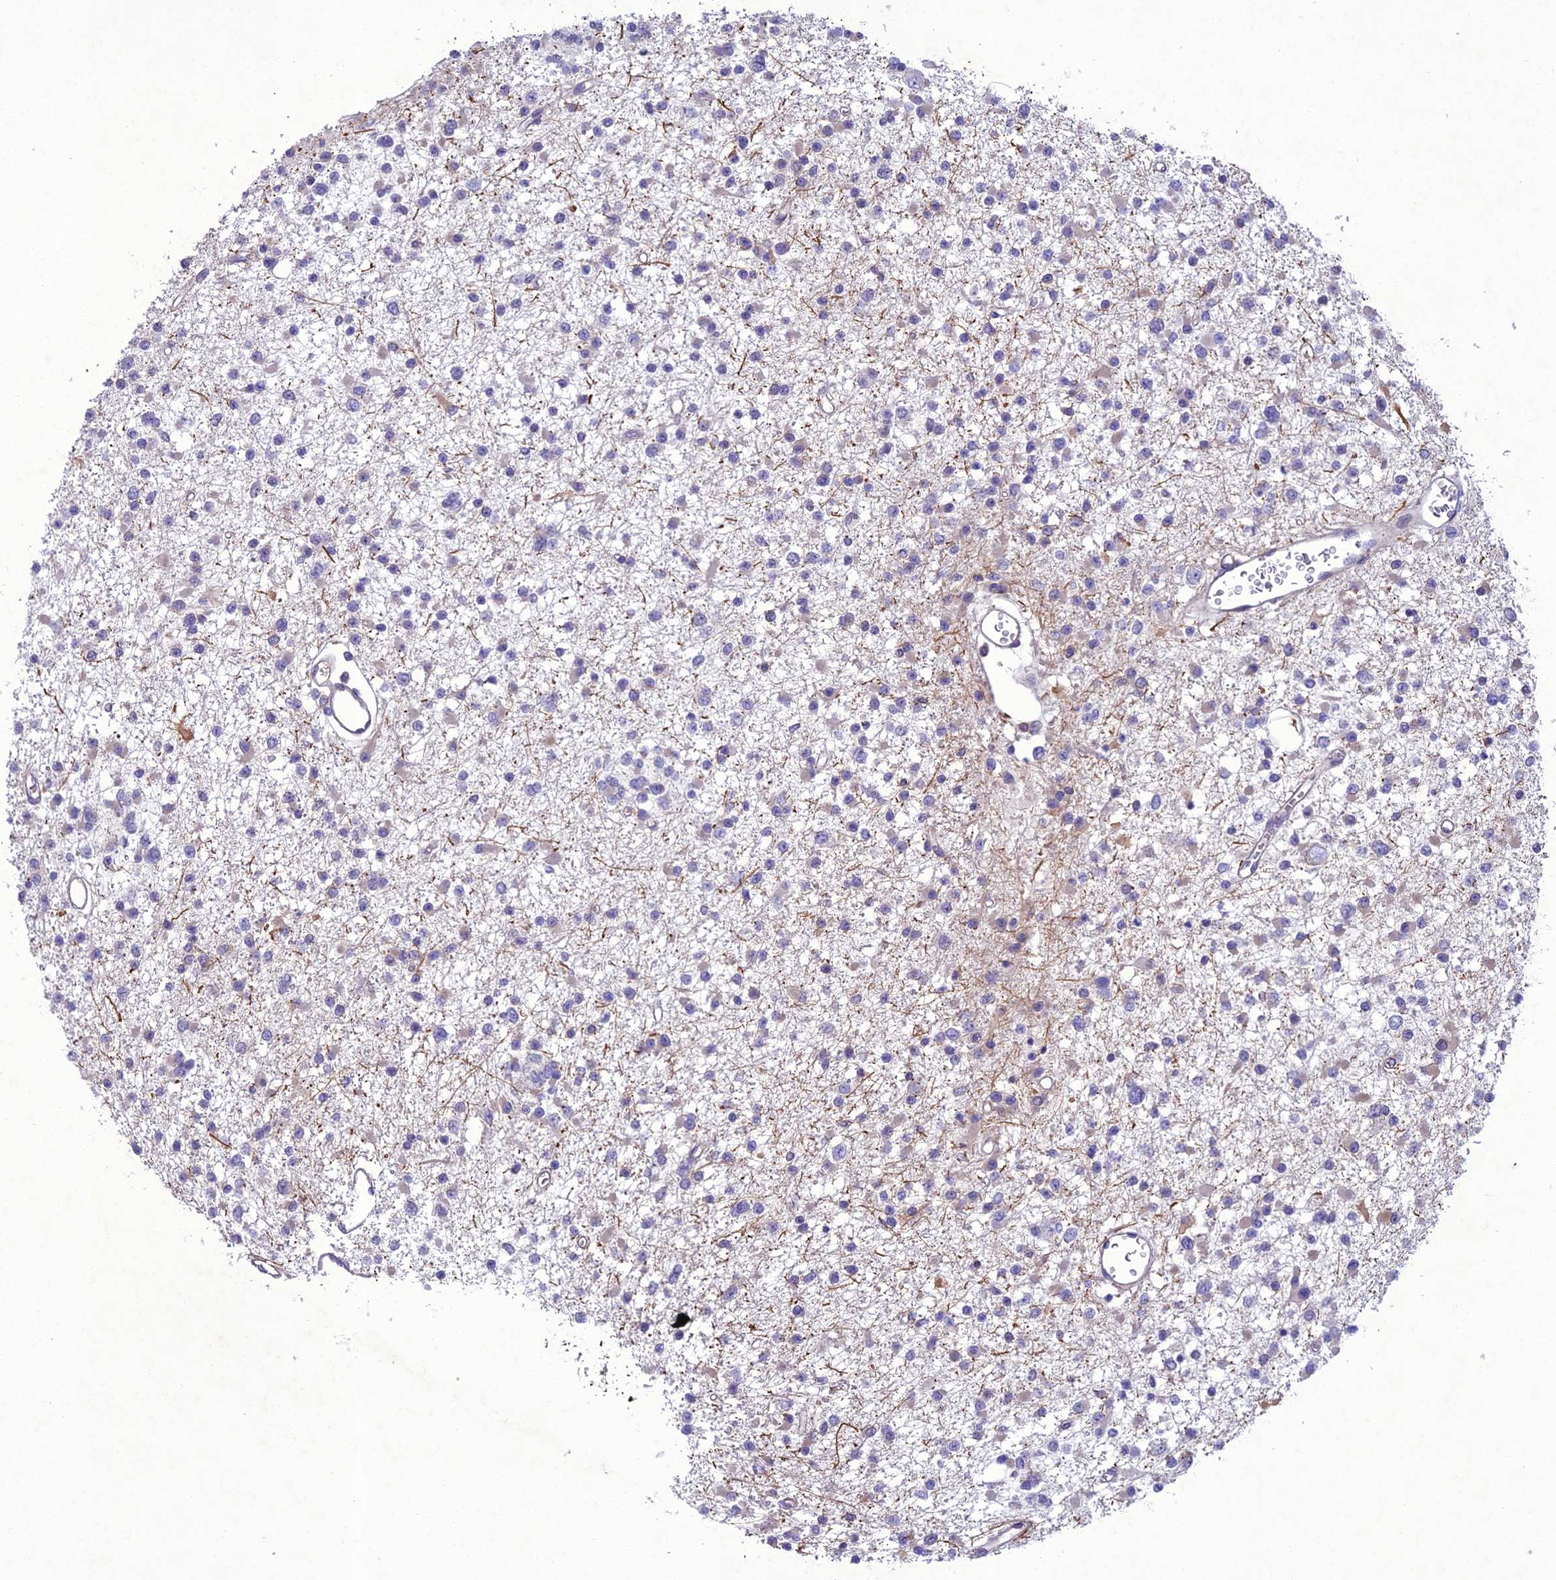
{"staining": {"intensity": "negative", "quantity": "none", "location": "none"}, "tissue": "glioma", "cell_type": "Tumor cells", "image_type": "cancer", "snomed": [{"axis": "morphology", "description": "Glioma, malignant, Low grade"}, {"axis": "topography", "description": "Brain"}], "caption": "Immunohistochemistry (IHC) image of neoplastic tissue: malignant glioma (low-grade) stained with DAB (3,3'-diaminobenzidine) demonstrates no significant protein staining in tumor cells. (DAB (3,3'-diaminobenzidine) immunohistochemistry with hematoxylin counter stain).", "gene": "GDF6", "patient": {"sex": "female", "age": 22}}